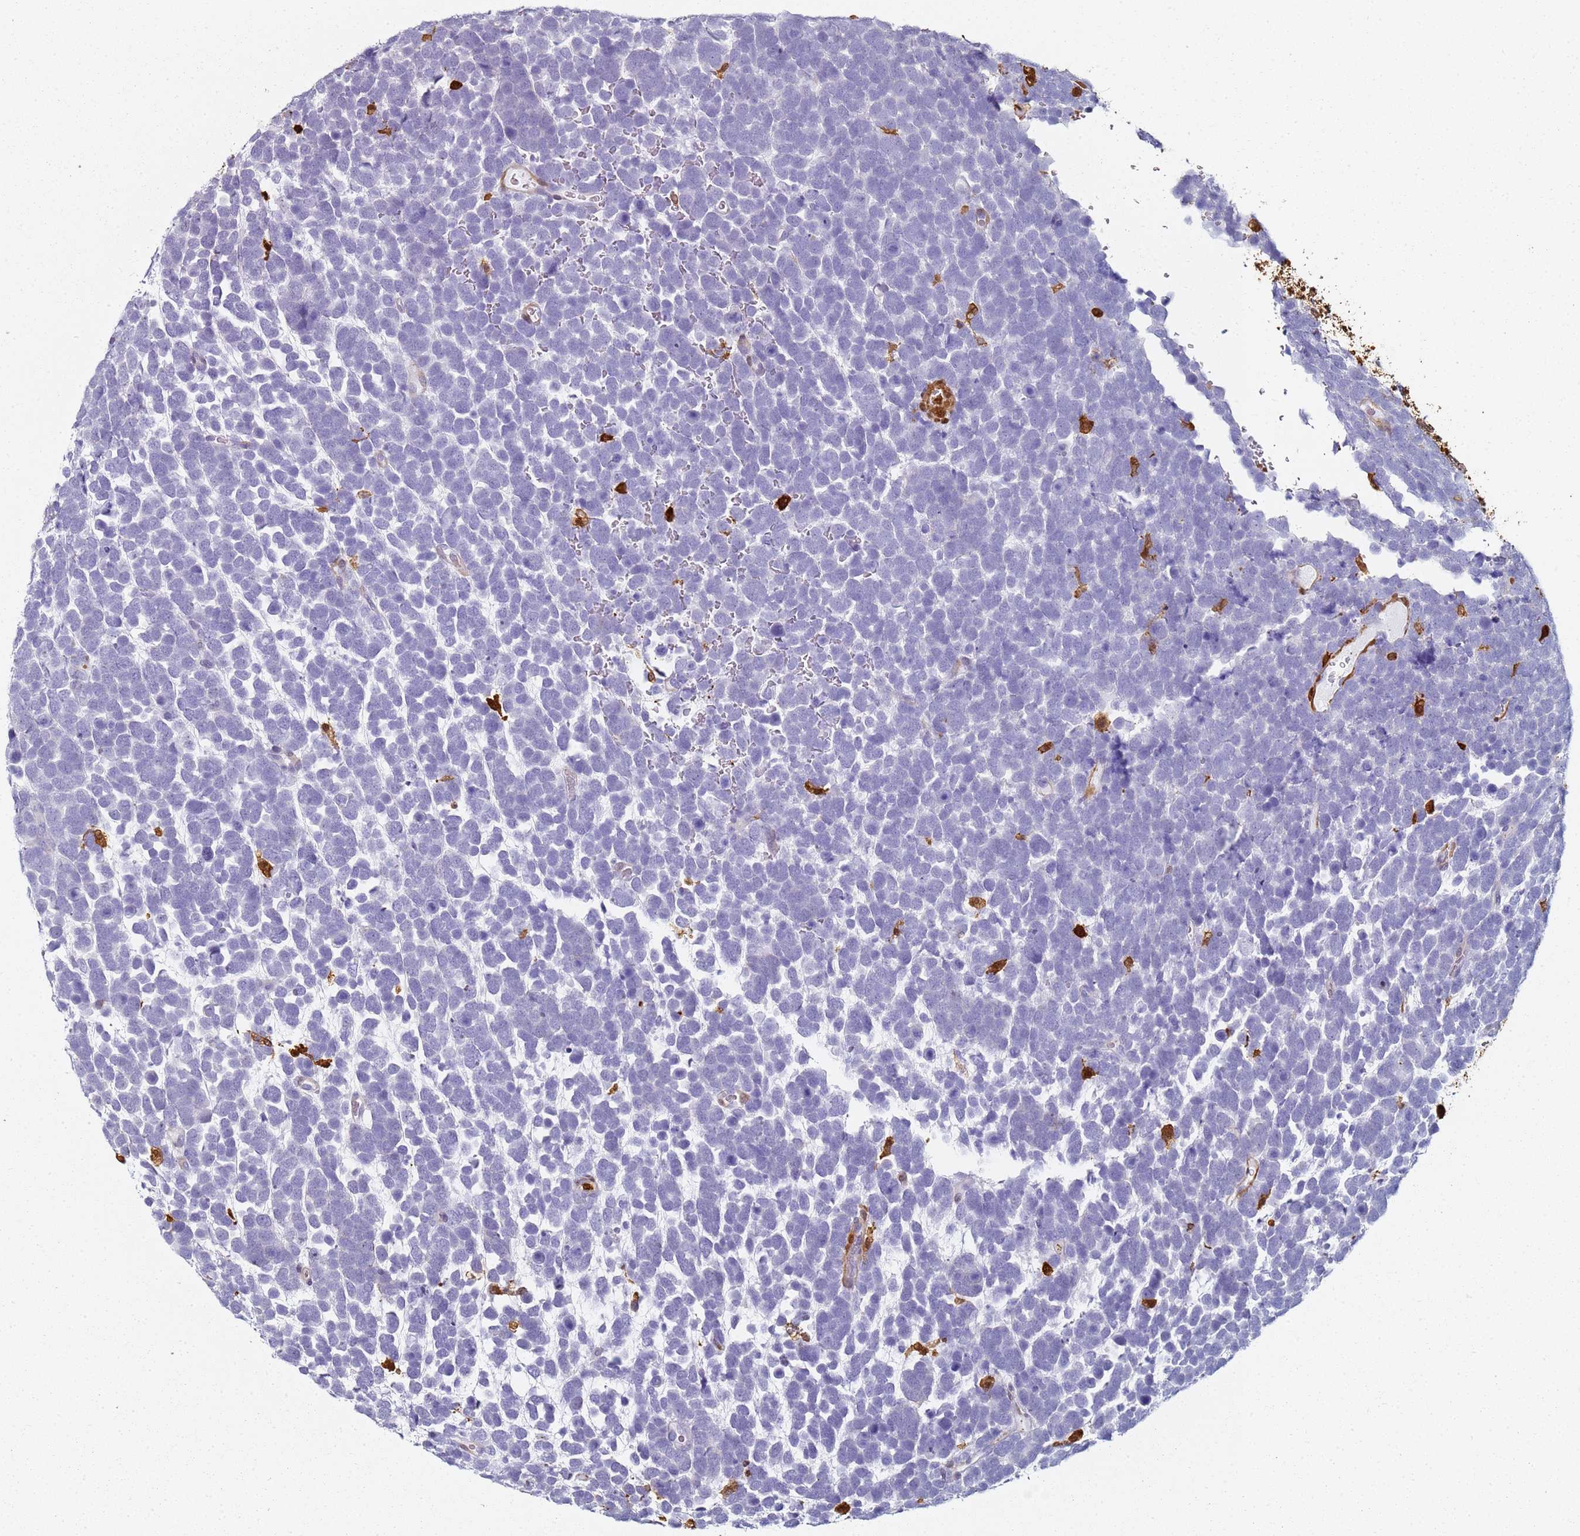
{"staining": {"intensity": "negative", "quantity": "none", "location": "none"}, "tissue": "urothelial cancer", "cell_type": "Tumor cells", "image_type": "cancer", "snomed": [{"axis": "morphology", "description": "Urothelial carcinoma, High grade"}, {"axis": "topography", "description": "Urinary bladder"}], "caption": "DAB immunohistochemical staining of urothelial cancer demonstrates no significant expression in tumor cells.", "gene": "S100A4", "patient": {"sex": "female", "age": 82}}